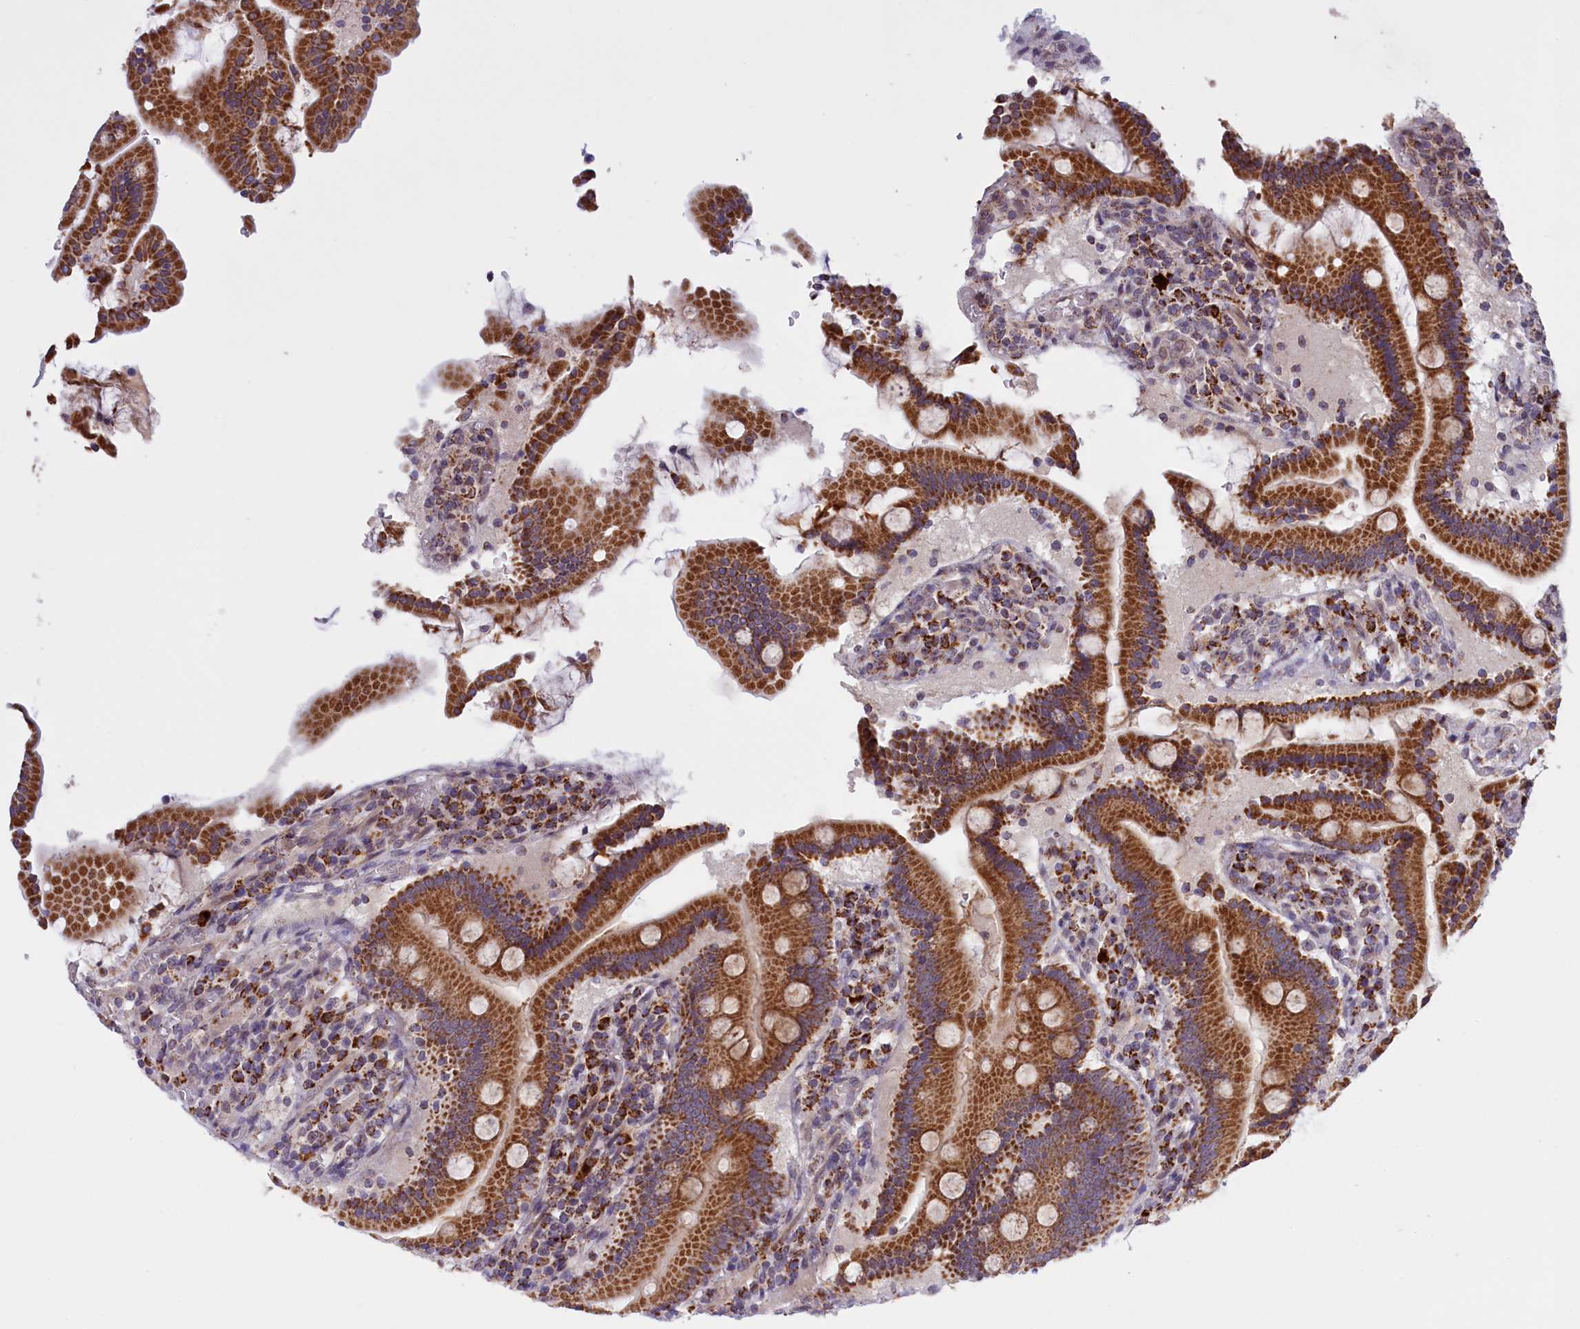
{"staining": {"intensity": "strong", "quantity": ">75%", "location": "cytoplasmic/membranous"}, "tissue": "duodenum", "cell_type": "Glandular cells", "image_type": "normal", "snomed": [{"axis": "morphology", "description": "Normal tissue, NOS"}, {"axis": "topography", "description": "Duodenum"}], "caption": "A brown stain labels strong cytoplasmic/membranous positivity of a protein in glandular cells of normal human duodenum.", "gene": "FAM149B1", "patient": {"sex": "male", "age": 55}}